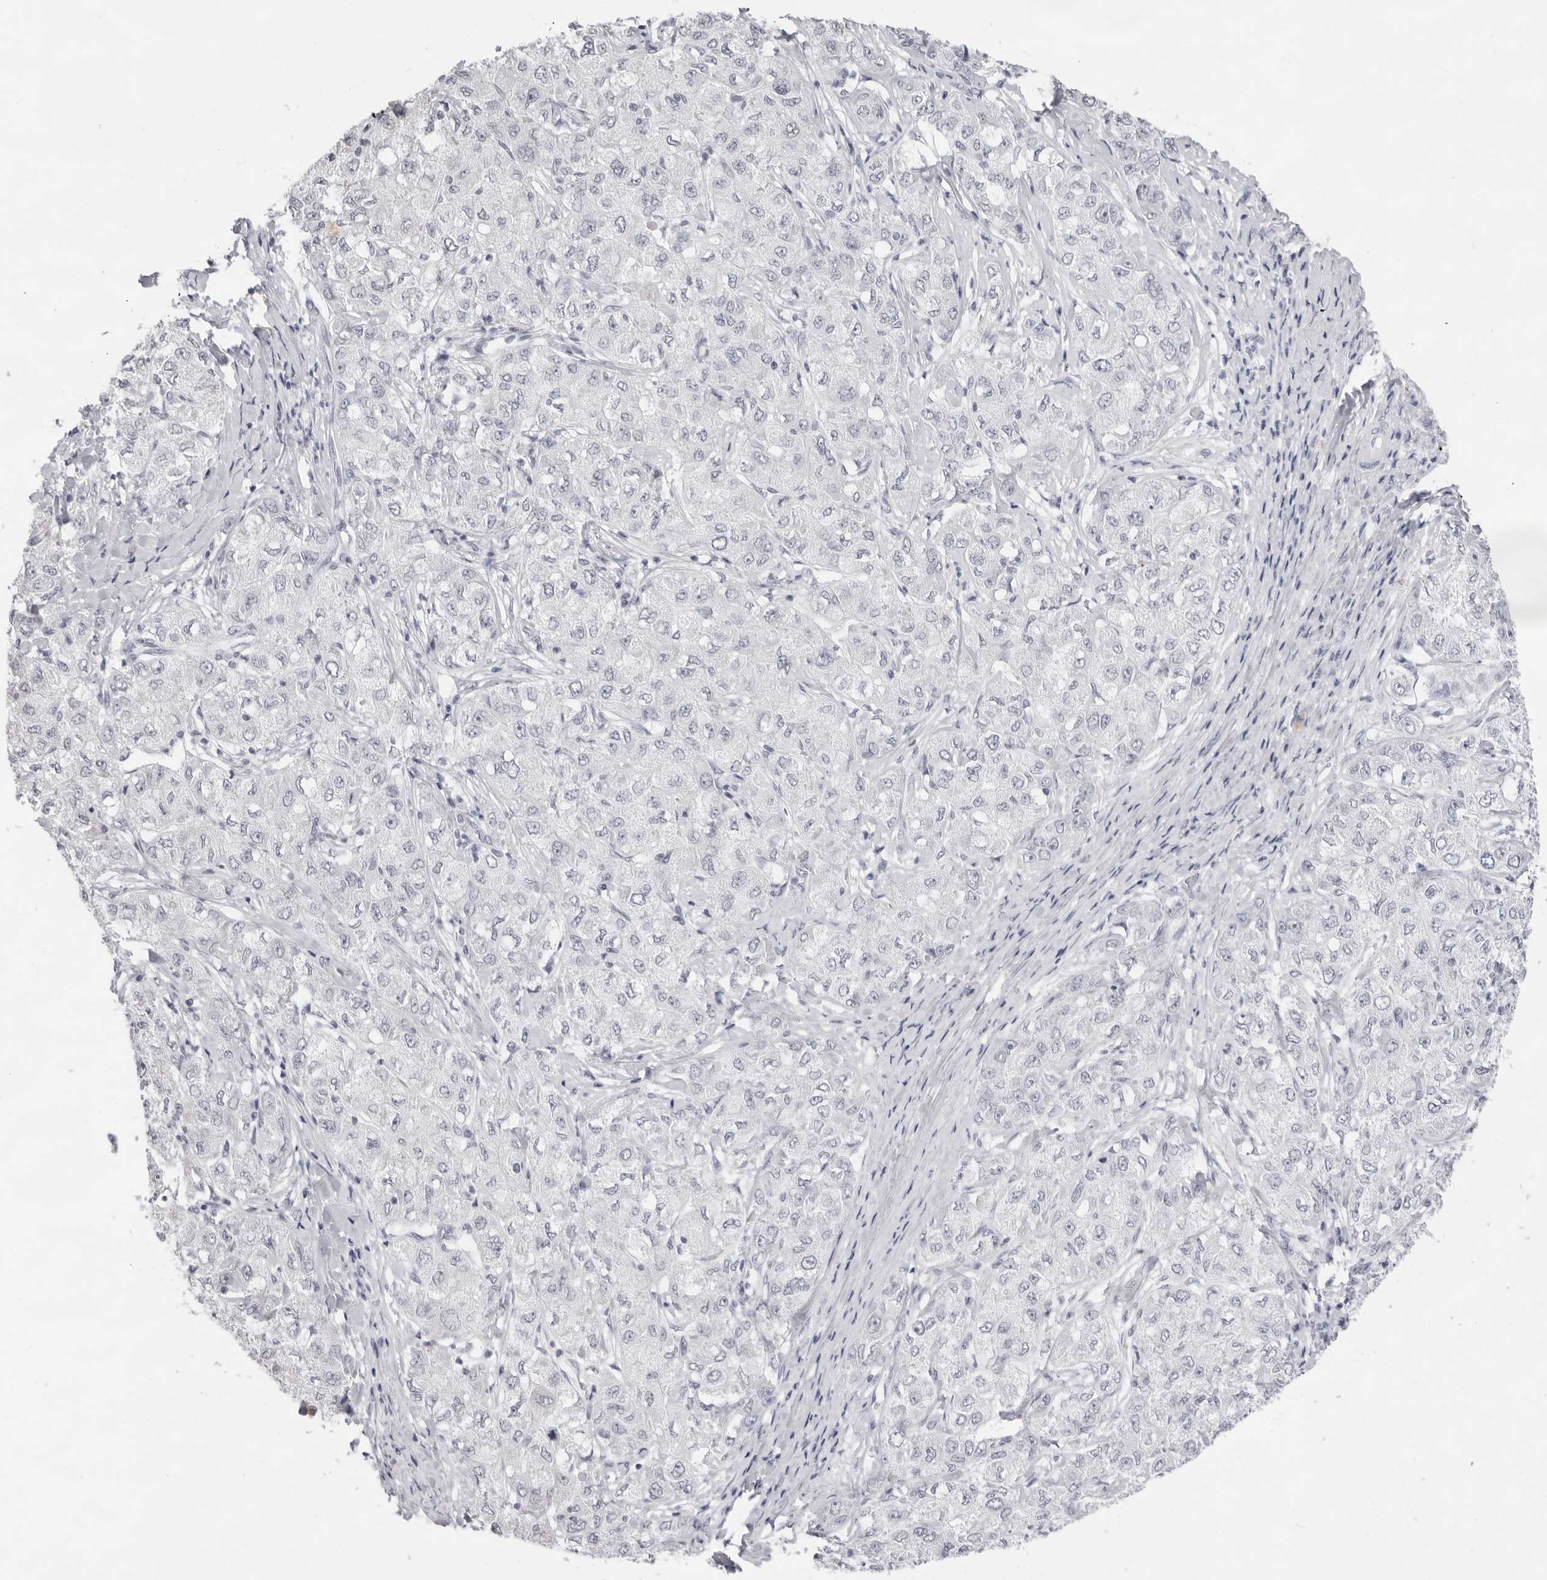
{"staining": {"intensity": "negative", "quantity": "none", "location": "none"}, "tissue": "liver cancer", "cell_type": "Tumor cells", "image_type": "cancer", "snomed": [{"axis": "morphology", "description": "Carcinoma, Hepatocellular, NOS"}, {"axis": "topography", "description": "Liver"}], "caption": "DAB (3,3'-diaminobenzidine) immunohistochemical staining of human liver cancer (hepatocellular carcinoma) shows no significant expression in tumor cells.", "gene": "KLK12", "patient": {"sex": "male", "age": 80}}